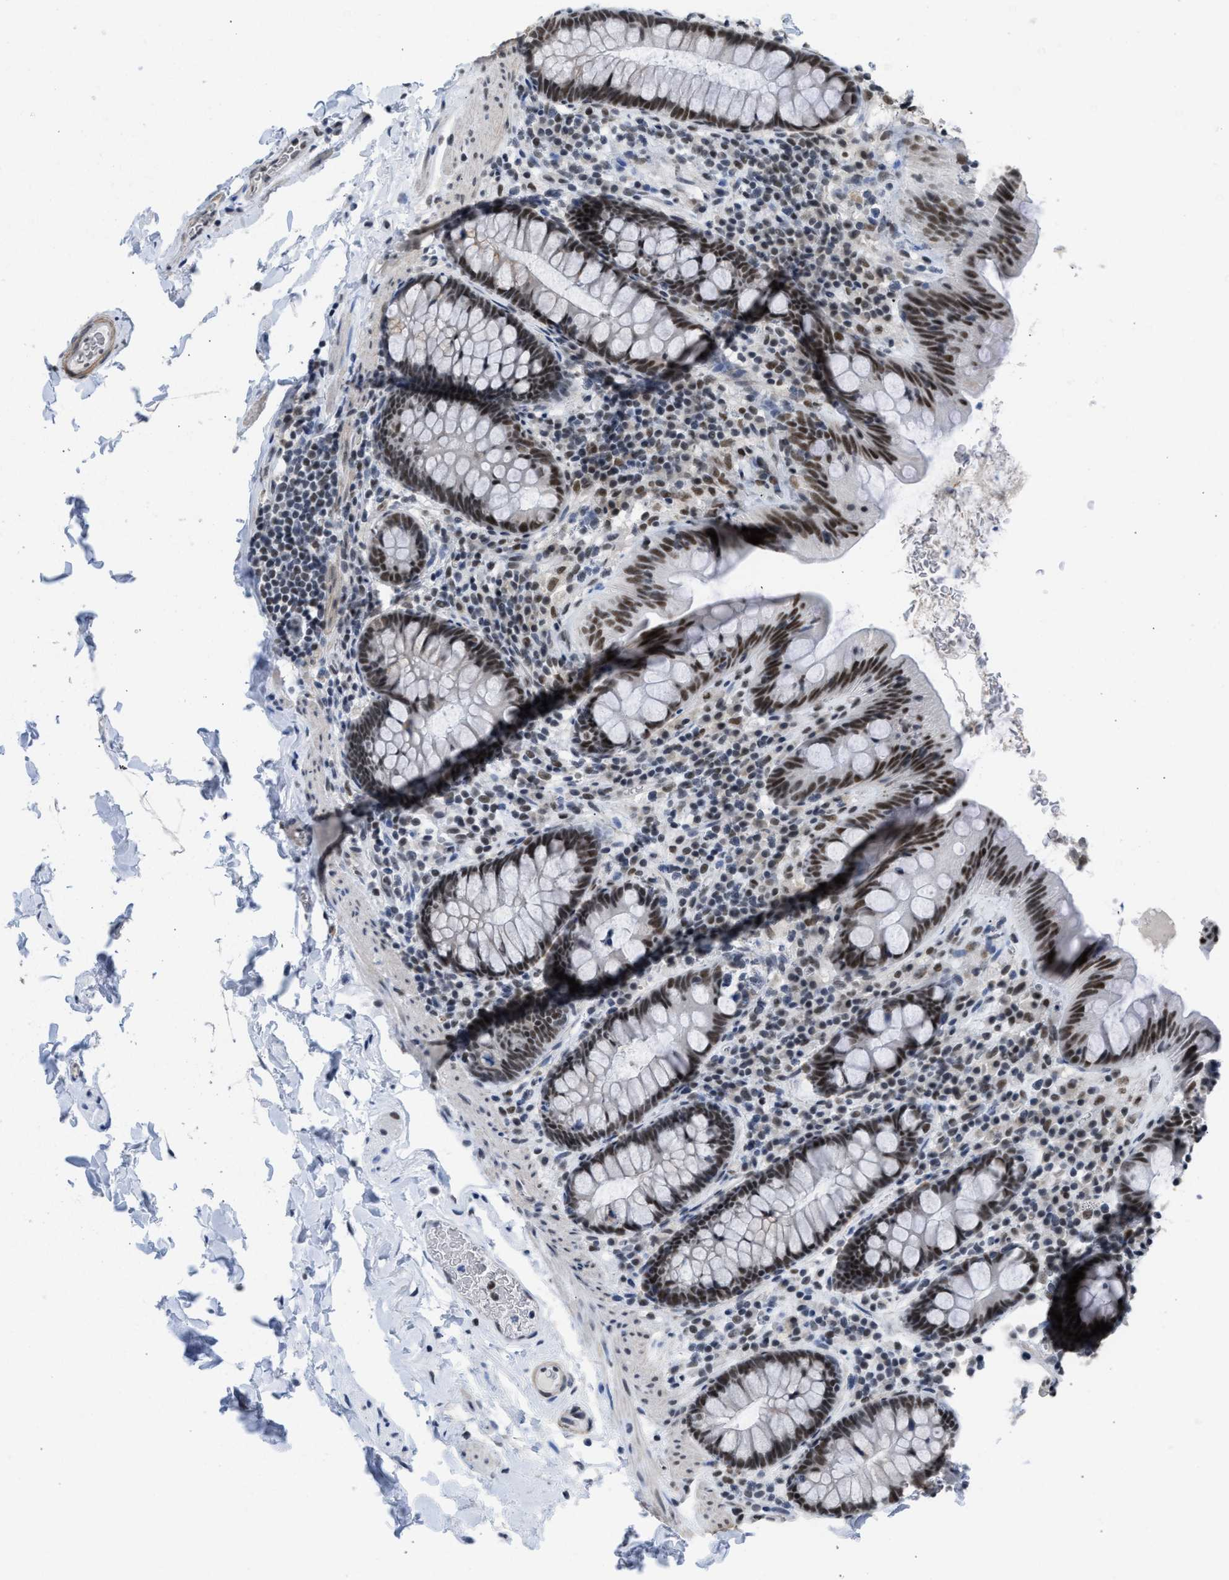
{"staining": {"intensity": "weak", "quantity": ">75%", "location": "nuclear"}, "tissue": "colon", "cell_type": "Endothelial cells", "image_type": "normal", "snomed": [{"axis": "morphology", "description": "Normal tissue, NOS"}, {"axis": "topography", "description": "Colon"}], "caption": "IHC photomicrograph of benign colon stained for a protein (brown), which shows low levels of weak nuclear staining in approximately >75% of endothelial cells.", "gene": "SCAF4", "patient": {"sex": "female", "age": 80}}